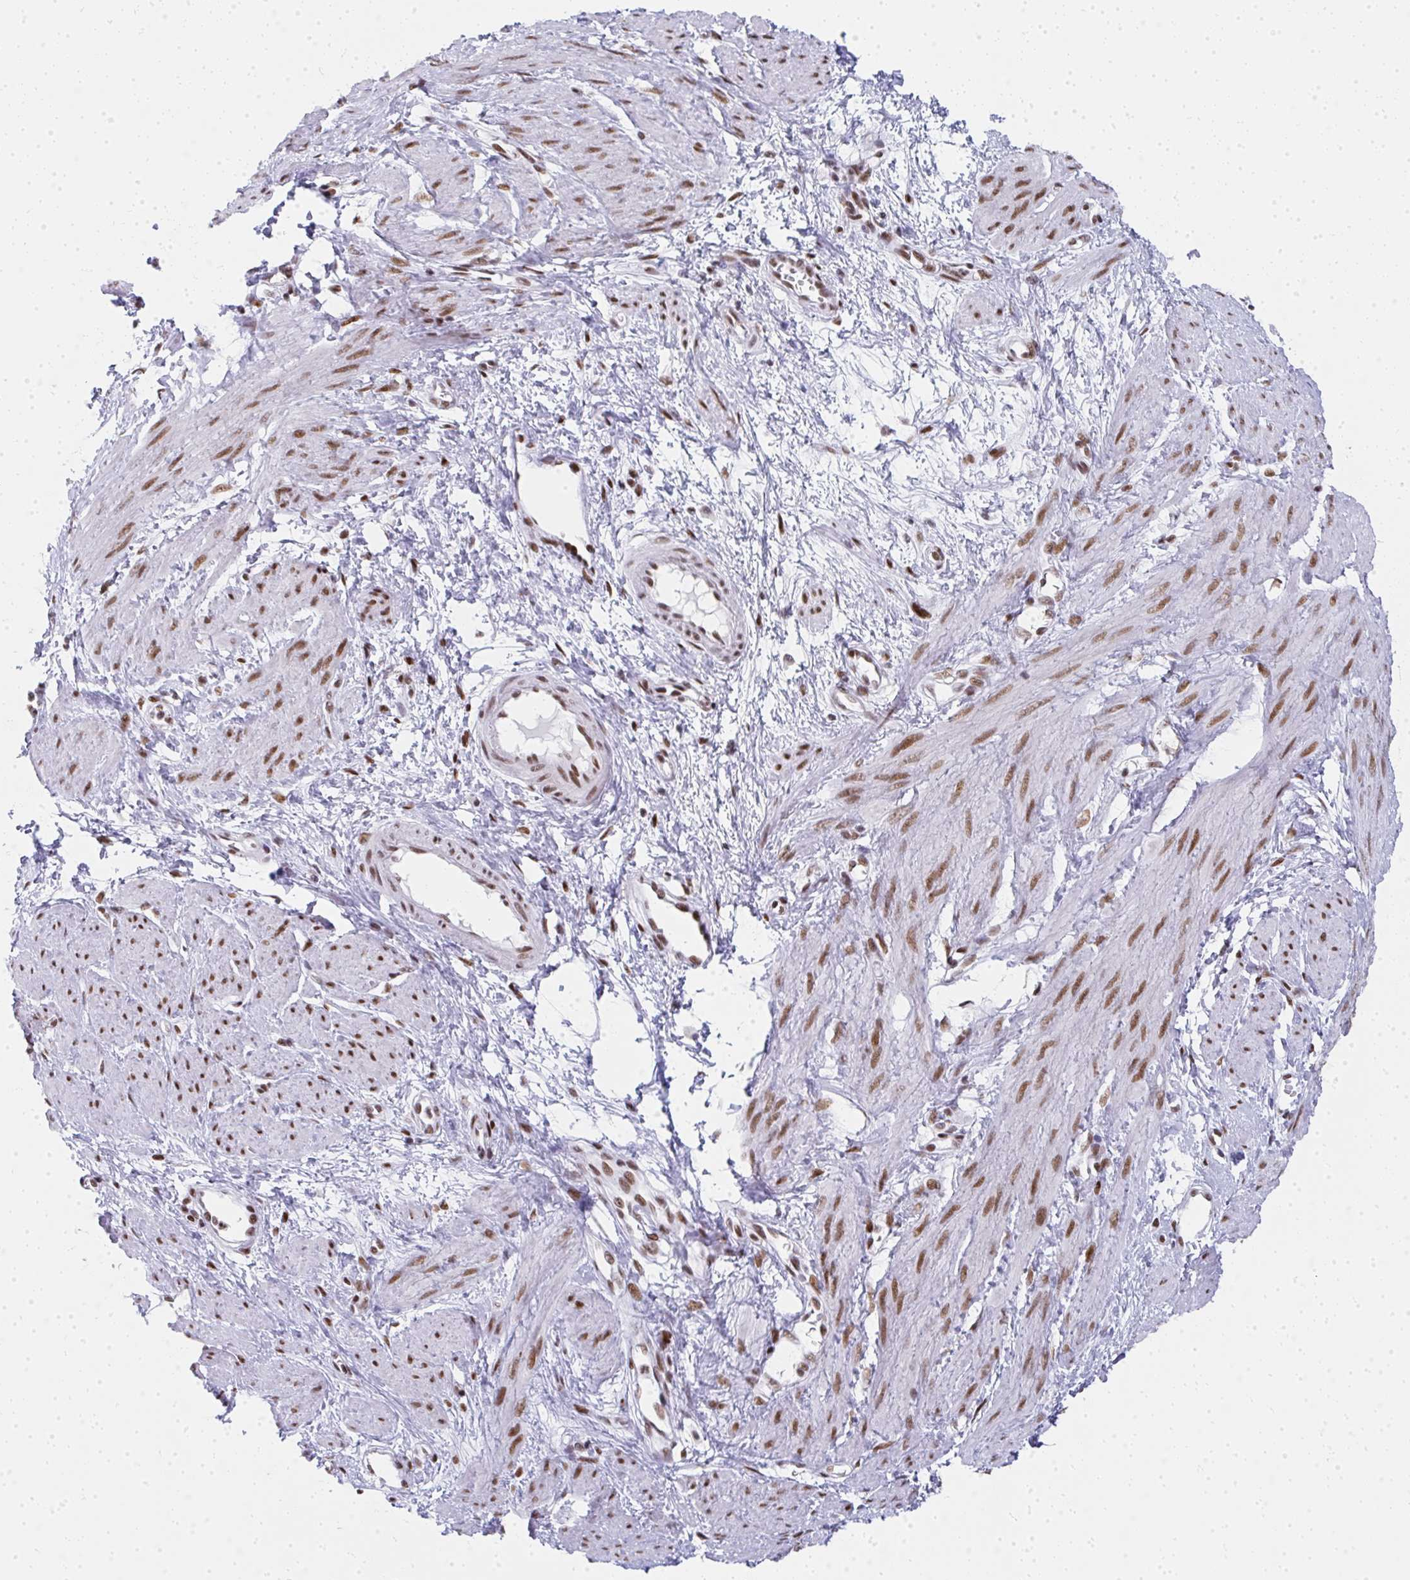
{"staining": {"intensity": "moderate", "quantity": ">75%", "location": "nuclear"}, "tissue": "smooth muscle", "cell_type": "Smooth muscle cells", "image_type": "normal", "snomed": [{"axis": "morphology", "description": "Normal tissue, NOS"}, {"axis": "topography", "description": "Smooth muscle"}, {"axis": "topography", "description": "Uterus"}], "caption": "This photomicrograph exhibits benign smooth muscle stained with immunohistochemistry (IHC) to label a protein in brown. The nuclear of smooth muscle cells show moderate positivity for the protein. Nuclei are counter-stained blue.", "gene": "CREBBP", "patient": {"sex": "female", "age": 39}}